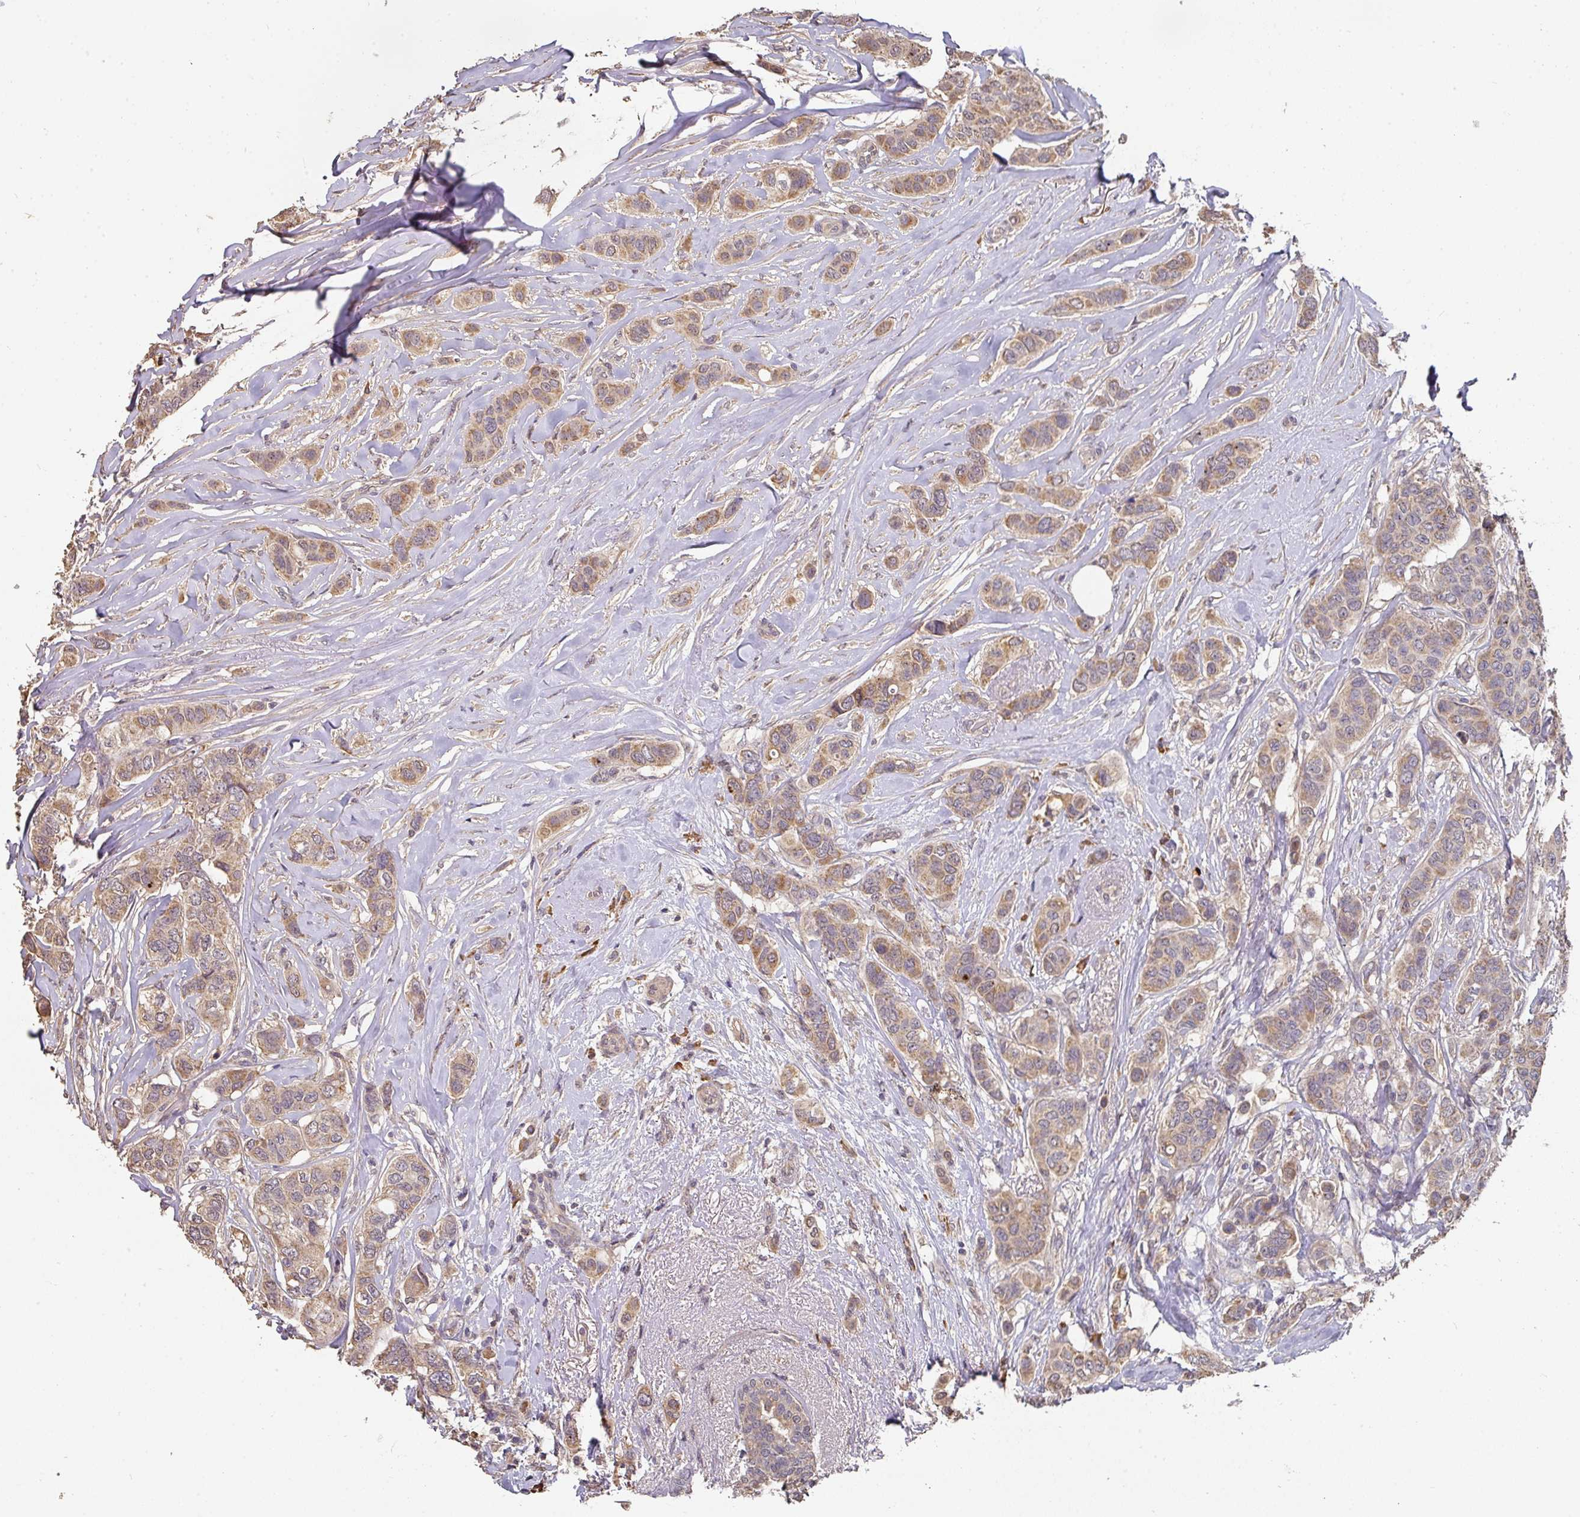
{"staining": {"intensity": "moderate", "quantity": ">75%", "location": "cytoplasmic/membranous"}, "tissue": "breast cancer", "cell_type": "Tumor cells", "image_type": "cancer", "snomed": [{"axis": "morphology", "description": "Lobular carcinoma"}, {"axis": "topography", "description": "Breast"}], "caption": "A histopathology image showing moderate cytoplasmic/membranous positivity in approximately >75% of tumor cells in breast cancer (lobular carcinoma), as visualized by brown immunohistochemical staining.", "gene": "ACVR2B", "patient": {"sex": "female", "age": 51}}